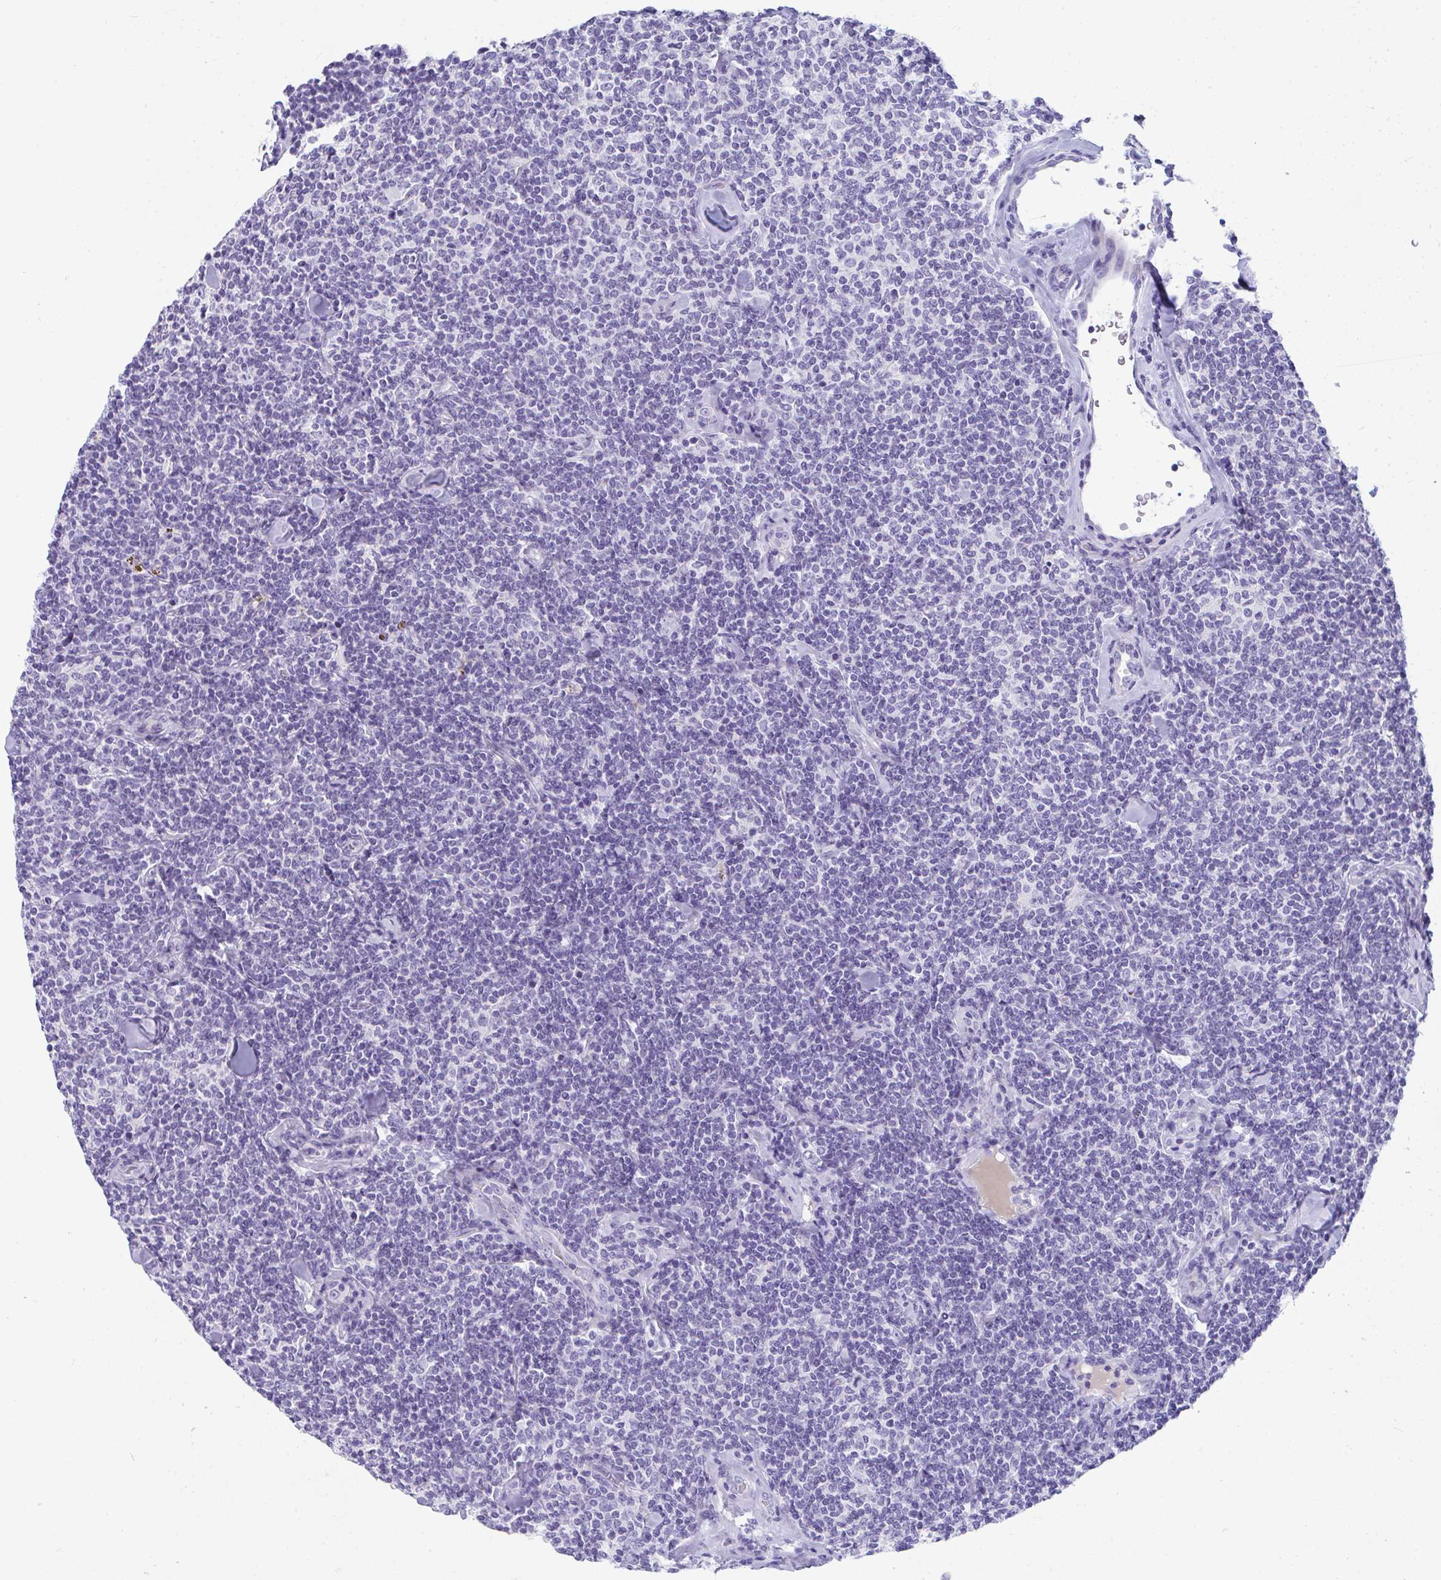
{"staining": {"intensity": "negative", "quantity": "none", "location": "none"}, "tissue": "lymphoma", "cell_type": "Tumor cells", "image_type": "cancer", "snomed": [{"axis": "morphology", "description": "Malignant lymphoma, non-Hodgkin's type, Low grade"}, {"axis": "topography", "description": "Lymph node"}], "caption": "Tumor cells are negative for protein expression in human lymphoma.", "gene": "TTC30B", "patient": {"sex": "female", "age": 56}}